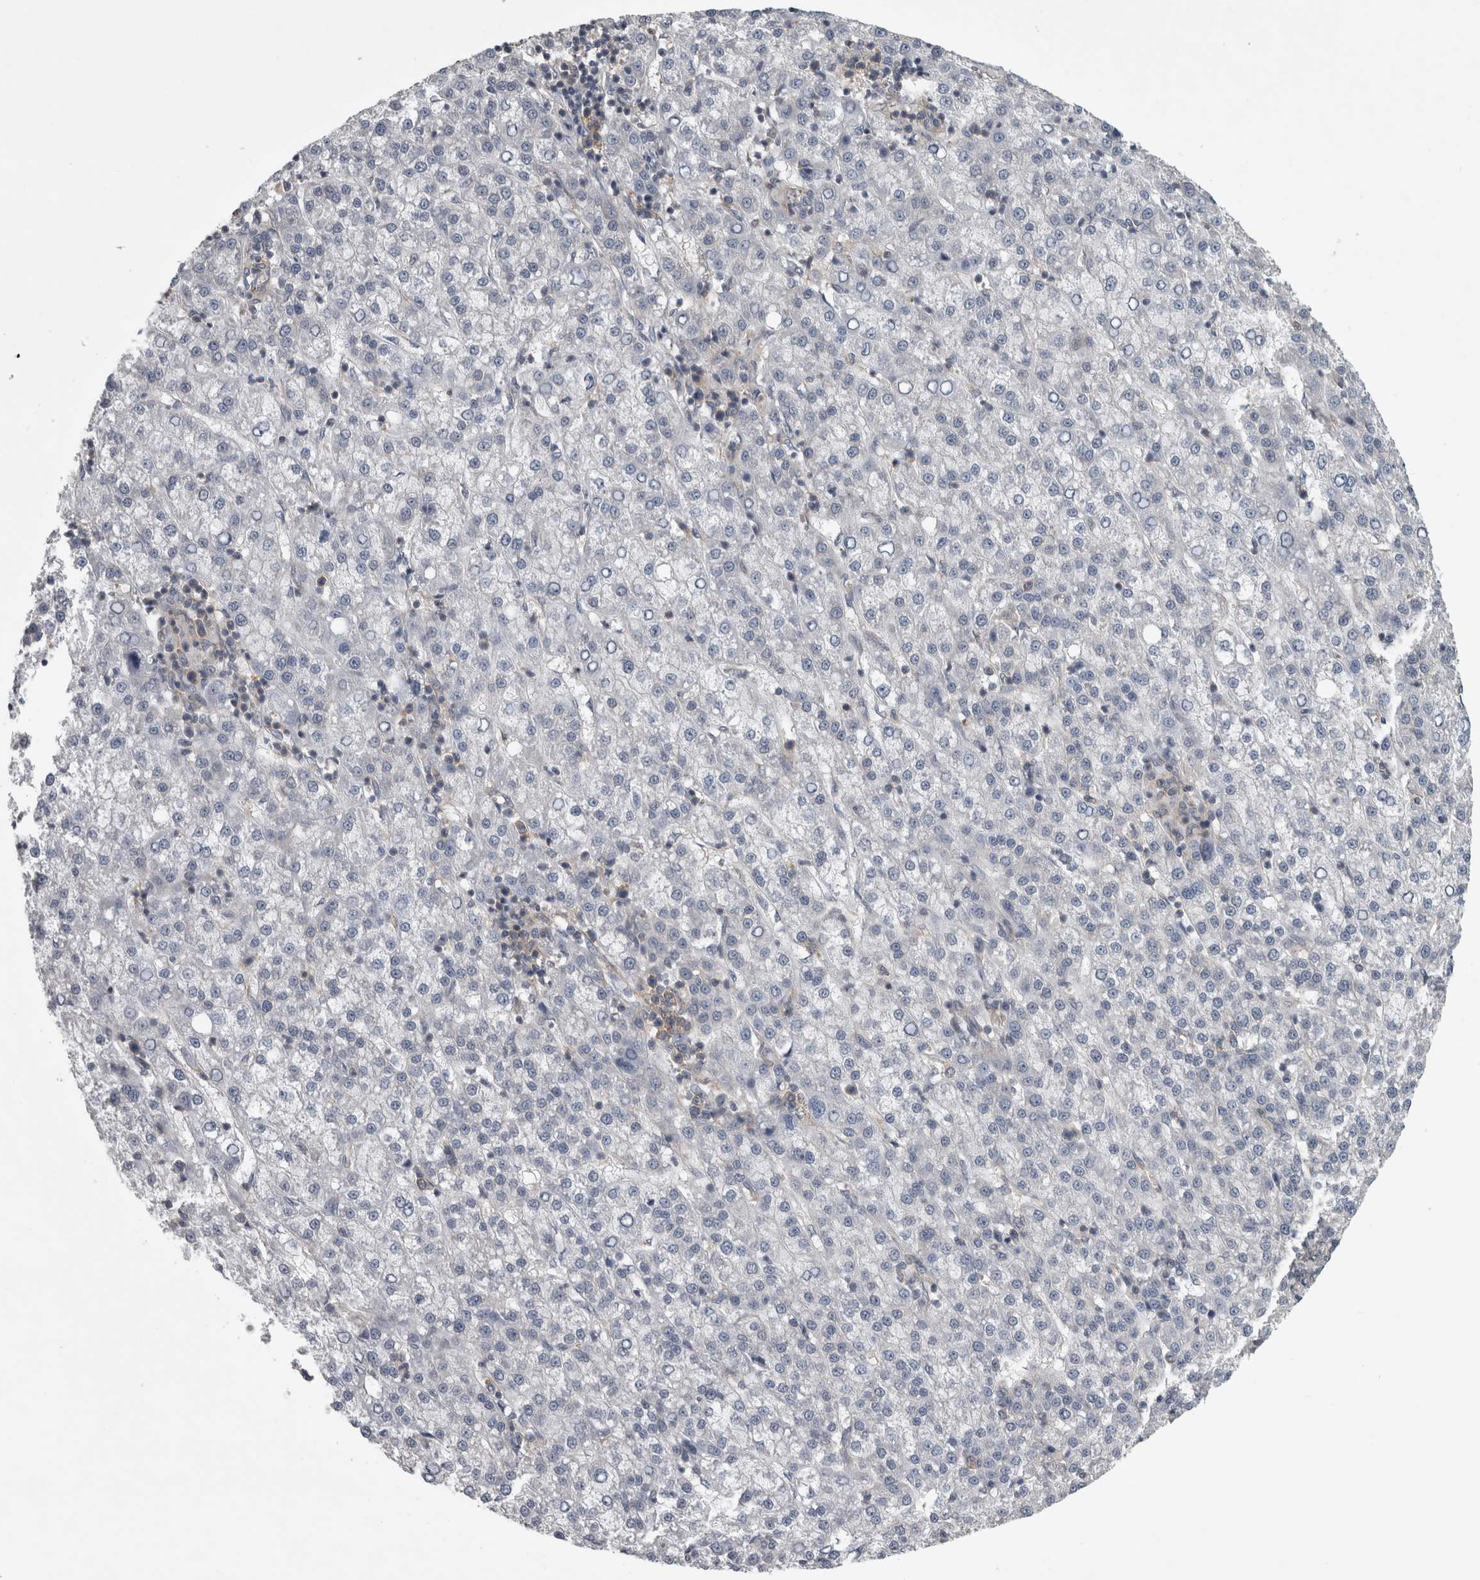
{"staining": {"intensity": "negative", "quantity": "none", "location": "none"}, "tissue": "liver cancer", "cell_type": "Tumor cells", "image_type": "cancer", "snomed": [{"axis": "morphology", "description": "Carcinoma, Hepatocellular, NOS"}, {"axis": "topography", "description": "Liver"}], "caption": "An image of human liver cancer (hepatocellular carcinoma) is negative for staining in tumor cells.", "gene": "PRRC2C", "patient": {"sex": "female", "age": 58}}